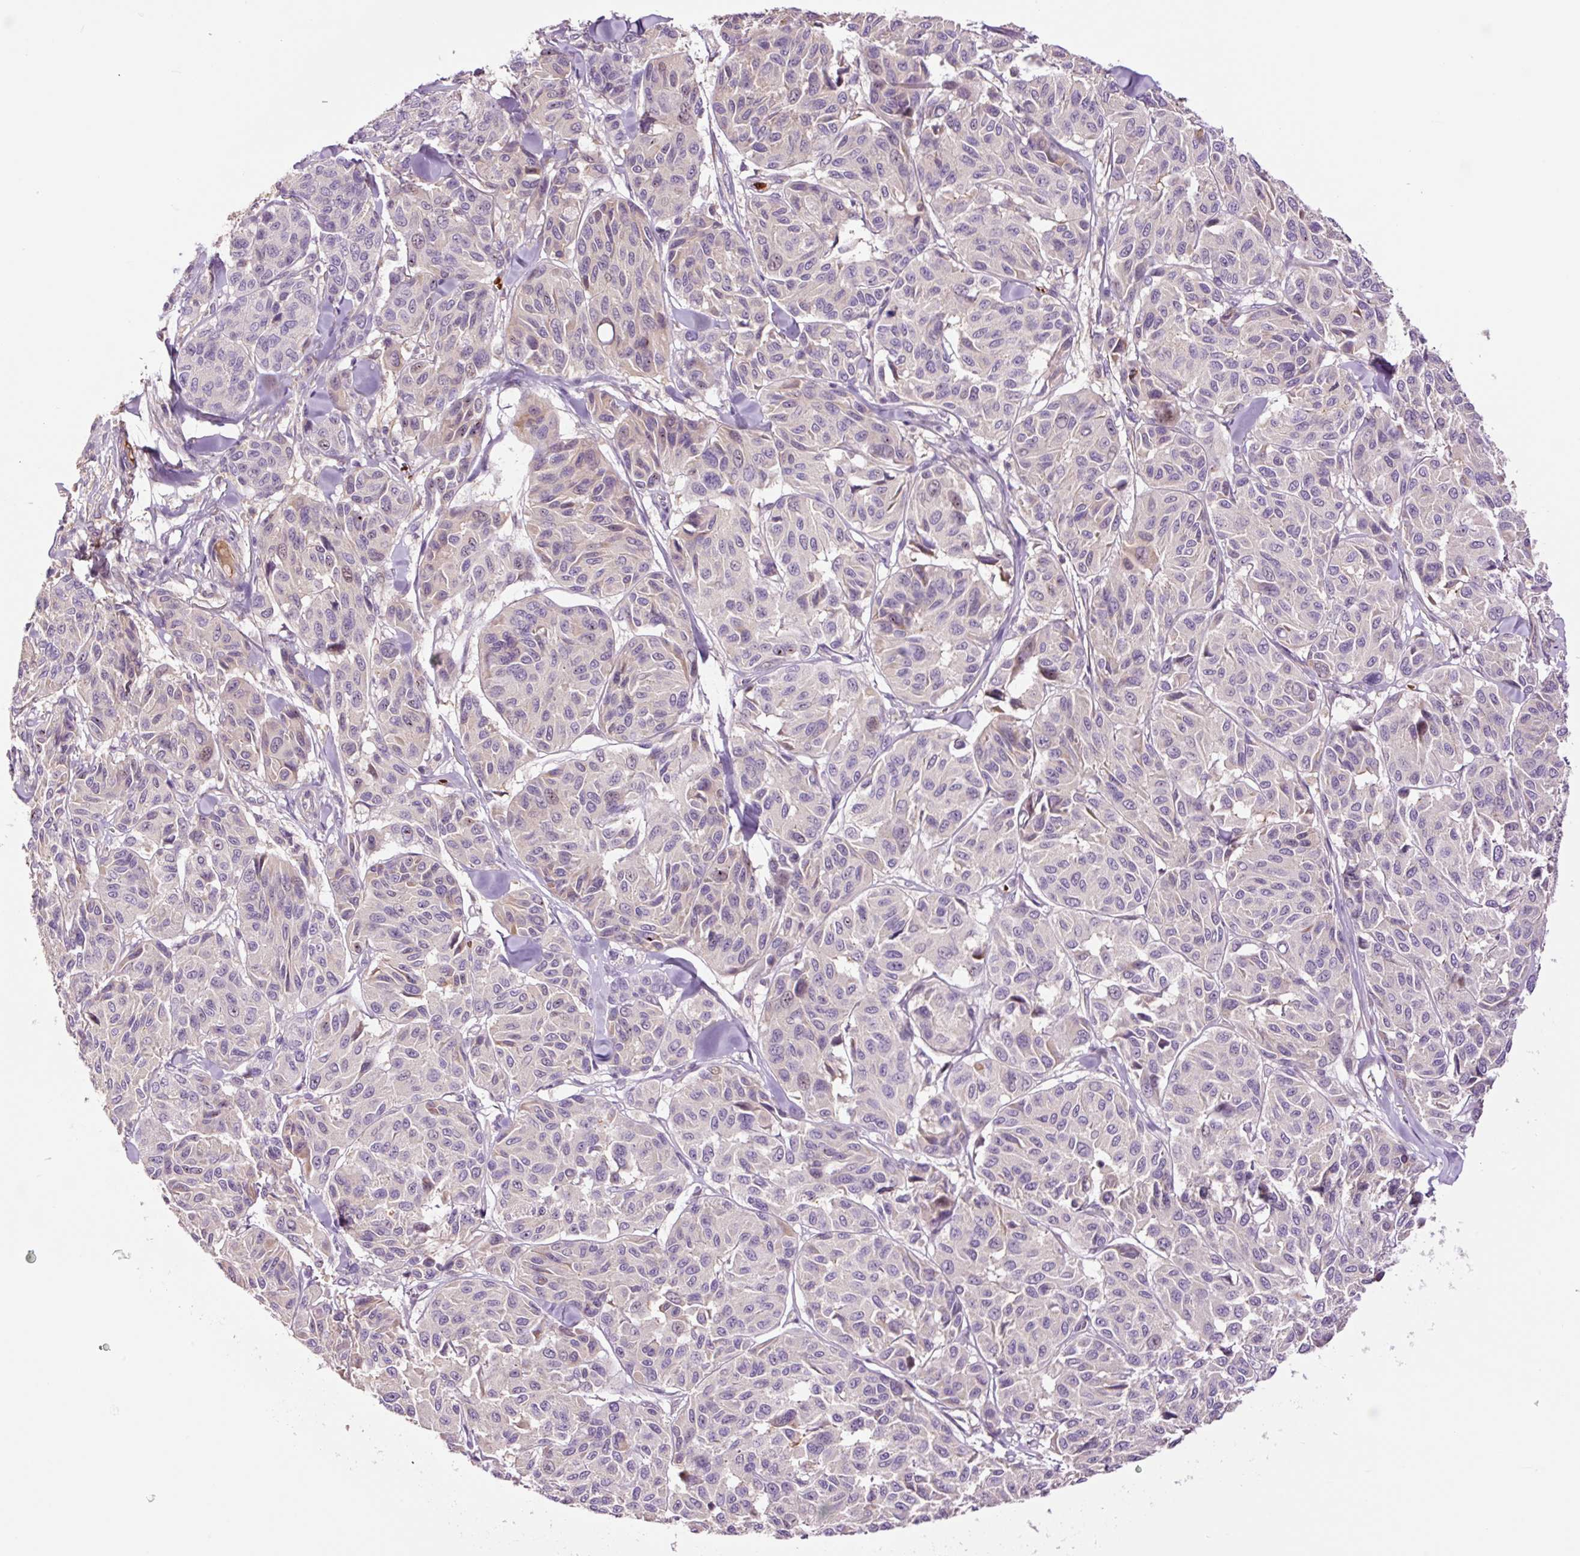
{"staining": {"intensity": "negative", "quantity": "none", "location": "none"}, "tissue": "melanoma", "cell_type": "Tumor cells", "image_type": "cancer", "snomed": [{"axis": "morphology", "description": "Malignant melanoma, NOS"}, {"axis": "topography", "description": "Skin"}], "caption": "Tumor cells are negative for brown protein staining in malignant melanoma. (DAB IHC visualized using brightfield microscopy, high magnification).", "gene": "TMEM235", "patient": {"sex": "female", "age": 66}}